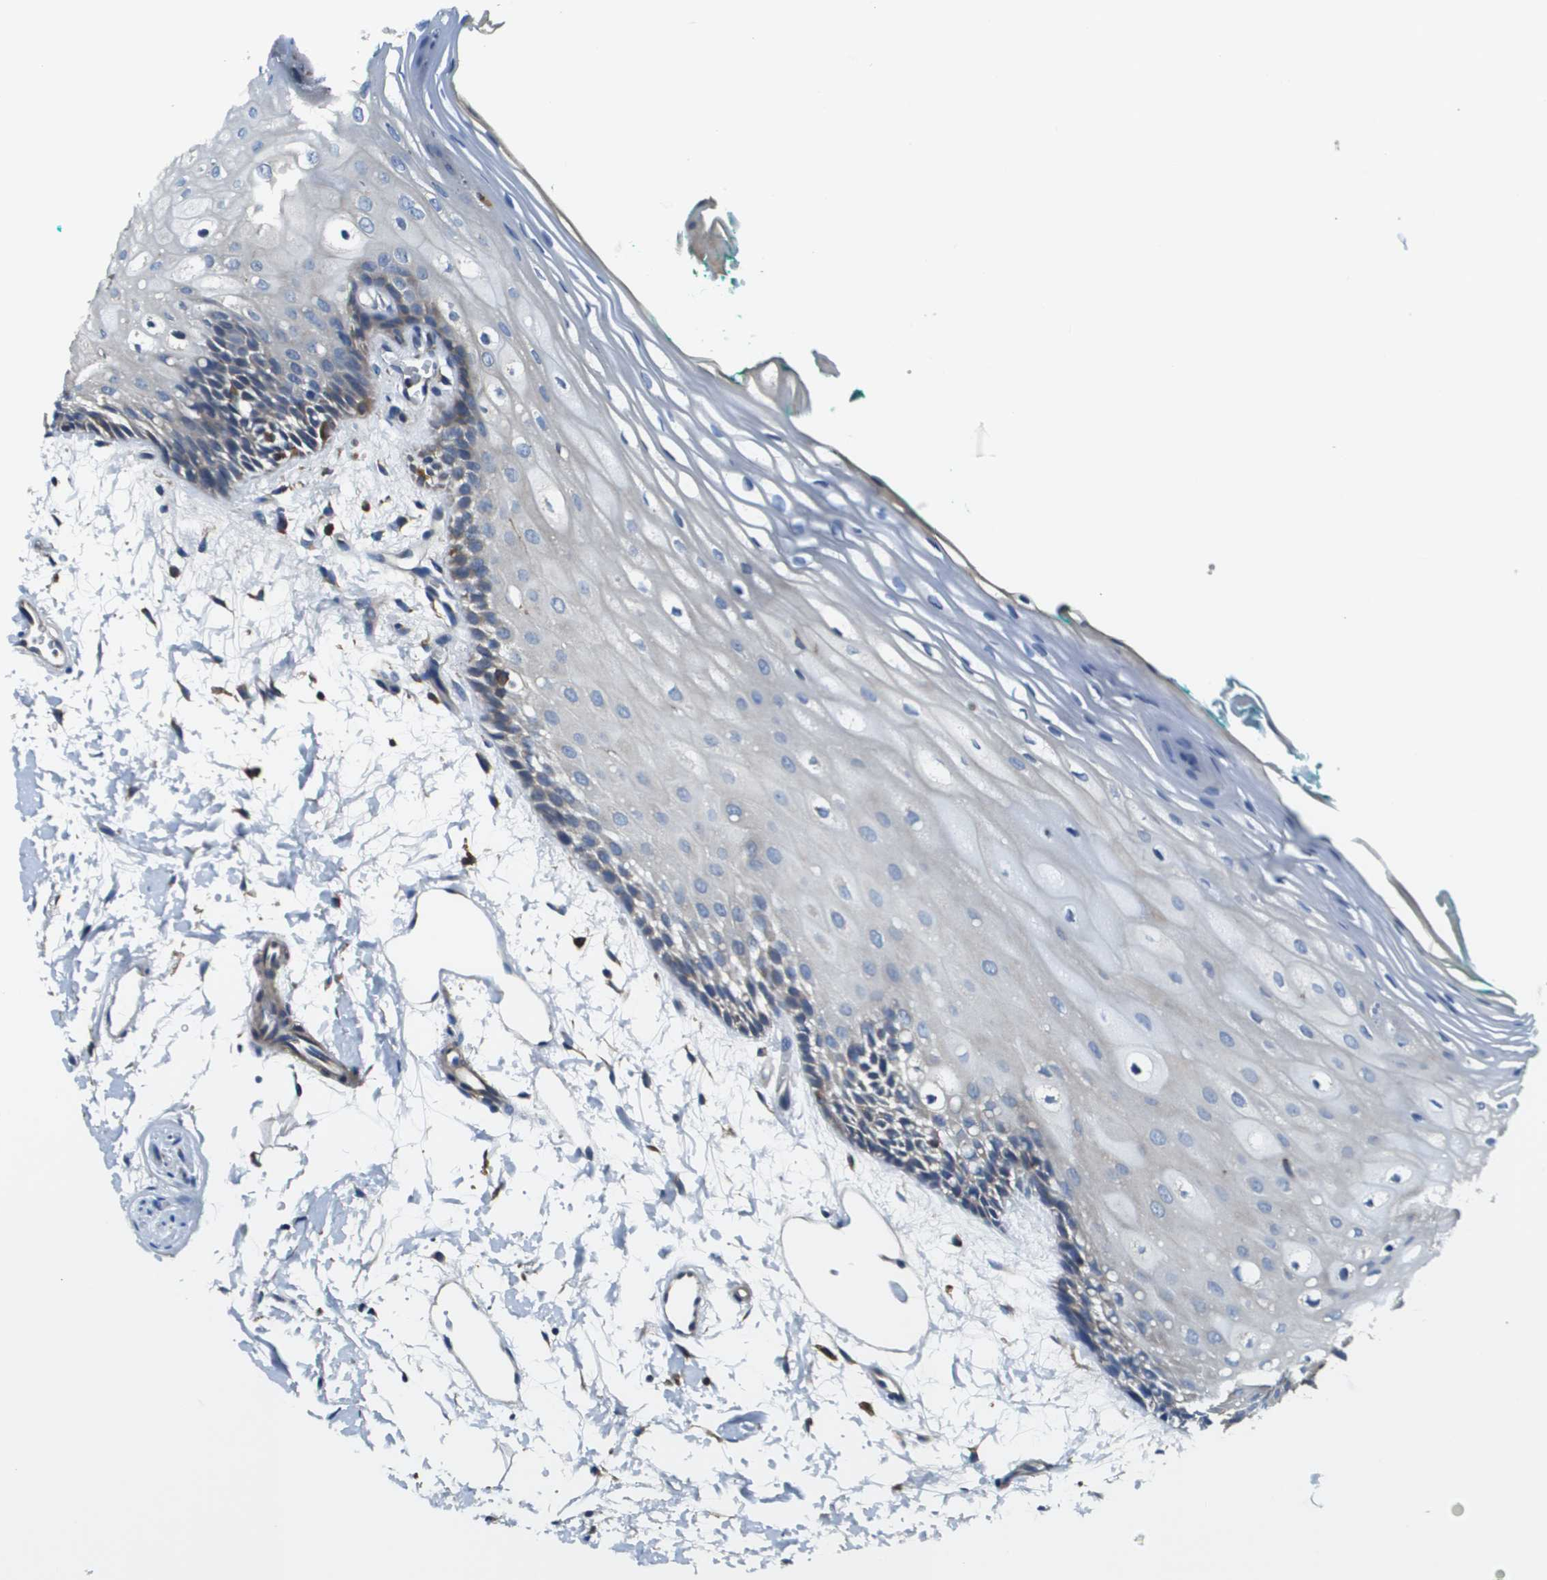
{"staining": {"intensity": "negative", "quantity": "none", "location": "none"}, "tissue": "oral mucosa", "cell_type": "Squamous epithelial cells", "image_type": "normal", "snomed": [{"axis": "morphology", "description": "Normal tissue, NOS"}, {"axis": "topography", "description": "Skeletal muscle"}, {"axis": "topography", "description": "Oral tissue"}, {"axis": "topography", "description": "Peripheral nerve tissue"}], "caption": "Immunohistochemistry (IHC) micrograph of benign human oral mucosa stained for a protein (brown), which shows no staining in squamous epithelial cells.", "gene": "CNPY3", "patient": {"sex": "female", "age": 84}}